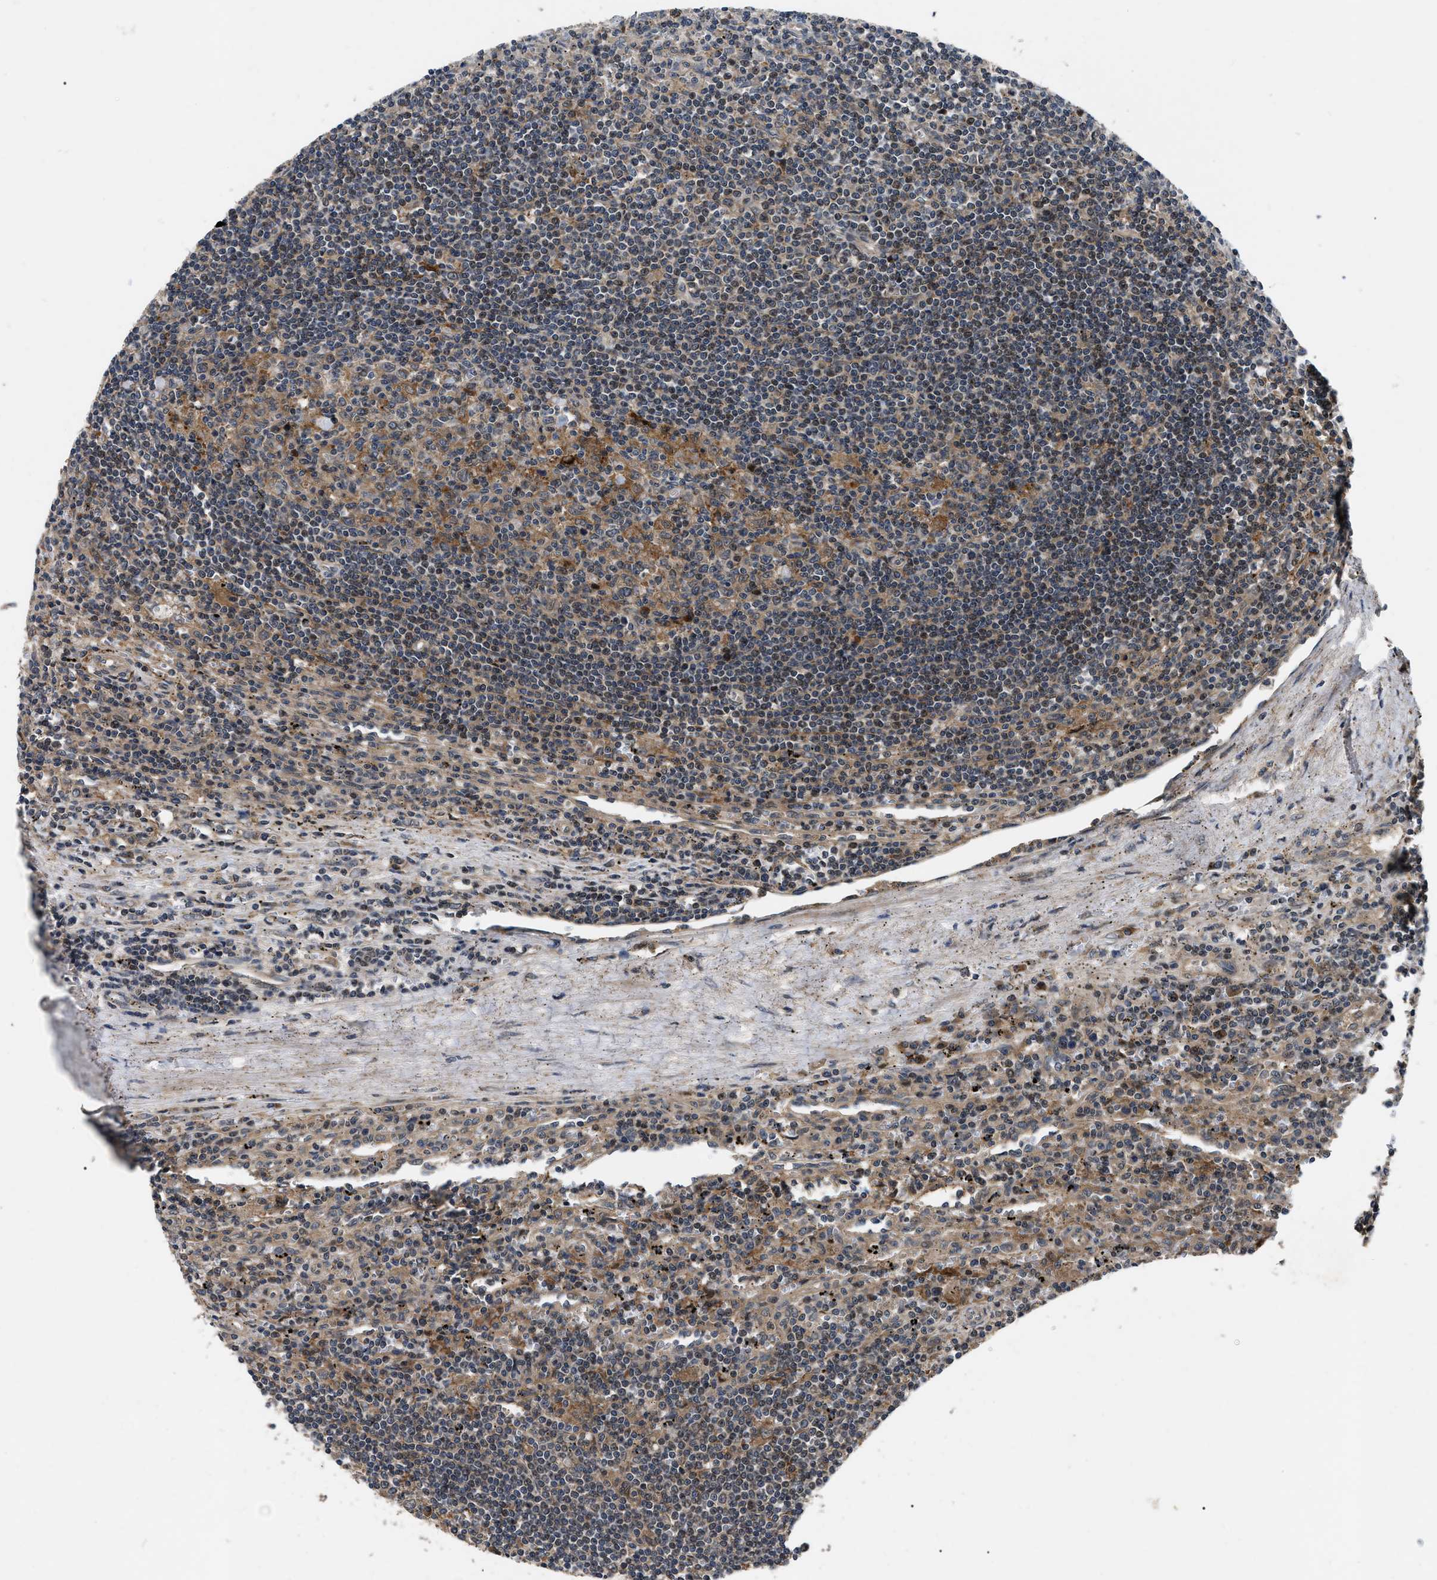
{"staining": {"intensity": "moderate", "quantity": "<25%", "location": "cytoplasmic/membranous"}, "tissue": "lymphoma", "cell_type": "Tumor cells", "image_type": "cancer", "snomed": [{"axis": "morphology", "description": "Malignant lymphoma, non-Hodgkin's type, Low grade"}, {"axis": "topography", "description": "Spleen"}], "caption": "This micrograph displays immunohistochemistry (IHC) staining of human lymphoma, with low moderate cytoplasmic/membranous positivity in approximately <25% of tumor cells.", "gene": "PPWD1", "patient": {"sex": "male", "age": 76}}